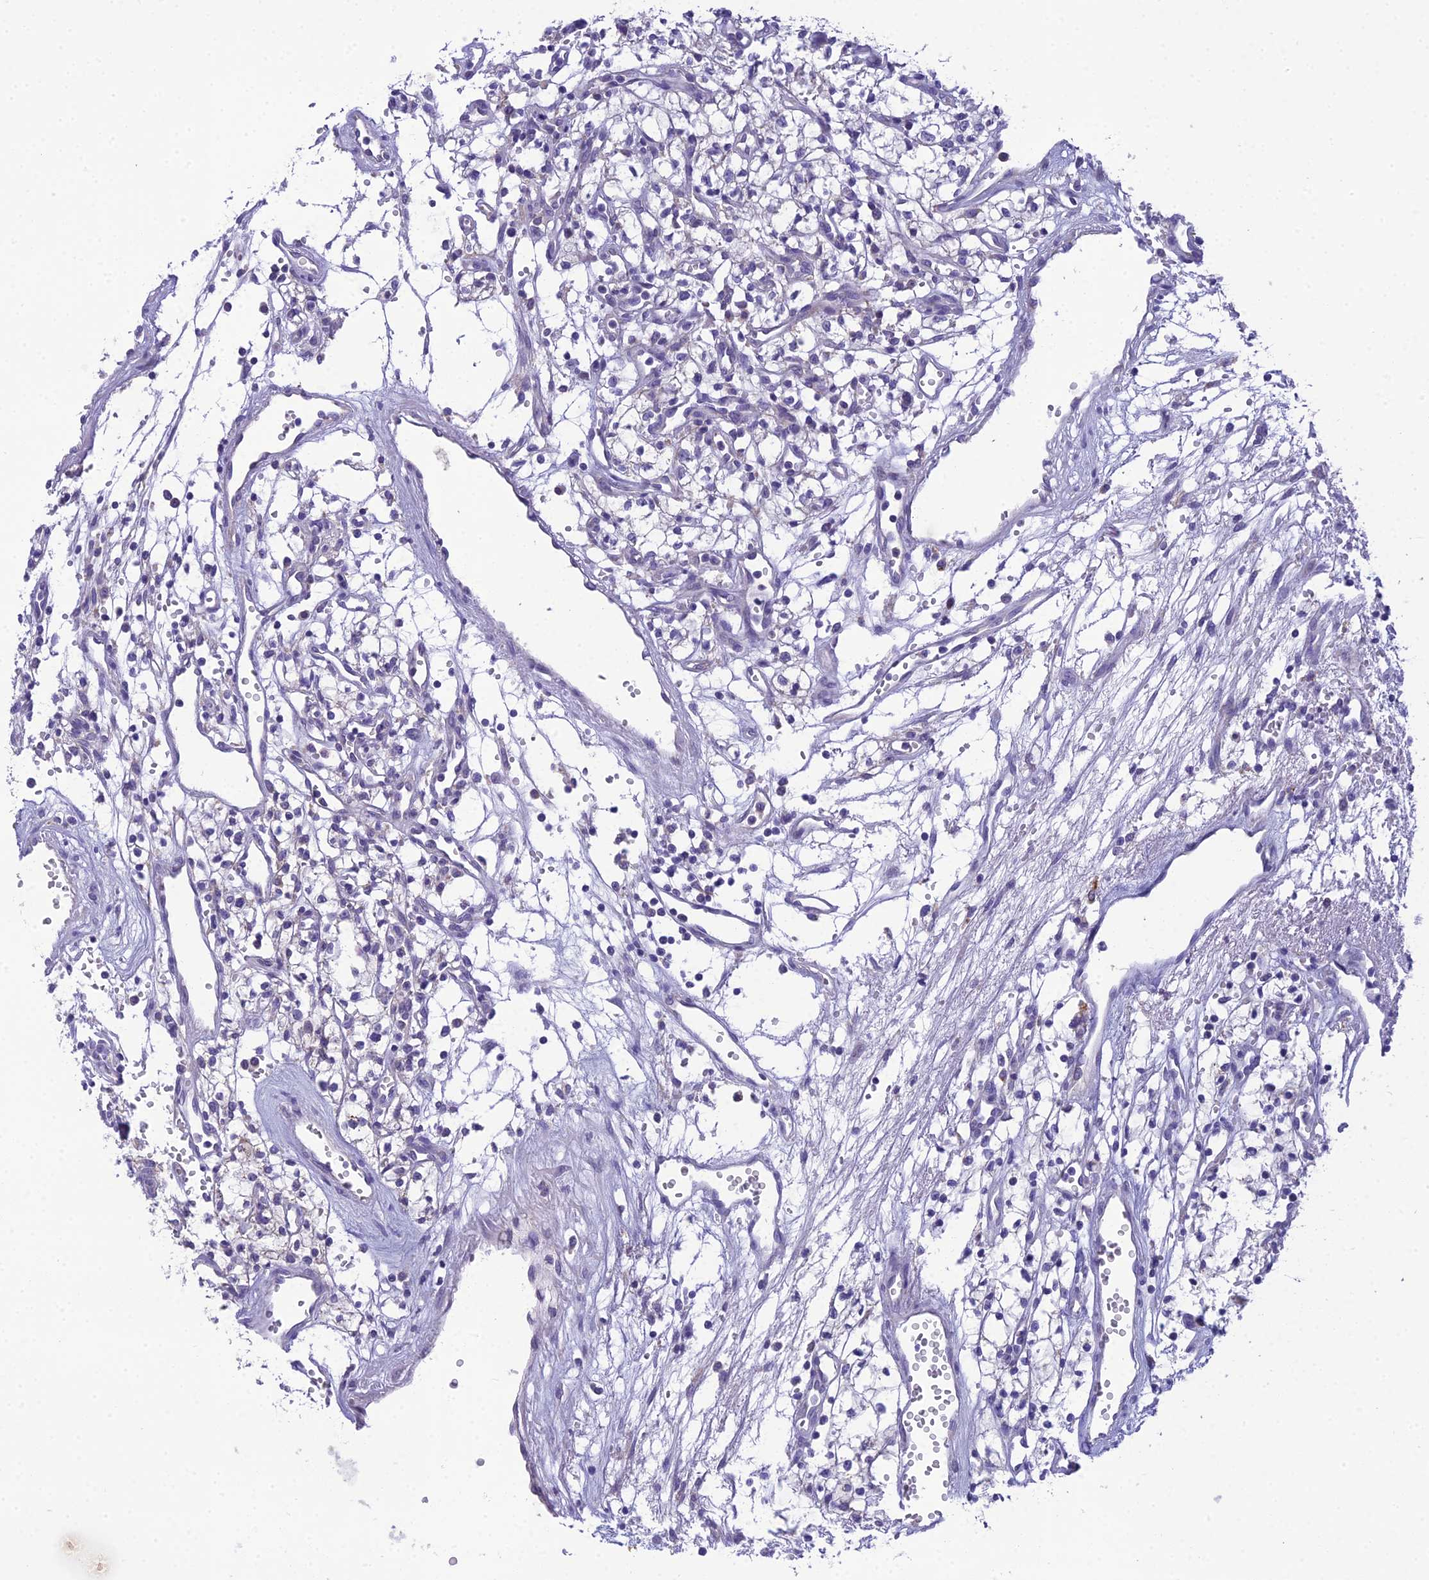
{"staining": {"intensity": "negative", "quantity": "none", "location": "none"}, "tissue": "renal cancer", "cell_type": "Tumor cells", "image_type": "cancer", "snomed": [{"axis": "morphology", "description": "Adenocarcinoma, NOS"}, {"axis": "topography", "description": "Kidney"}], "caption": "DAB (3,3'-diaminobenzidine) immunohistochemical staining of adenocarcinoma (renal) exhibits no significant positivity in tumor cells. (IHC, brightfield microscopy, high magnification).", "gene": "MIIP", "patient": {"sex": "male", "age": 59}}